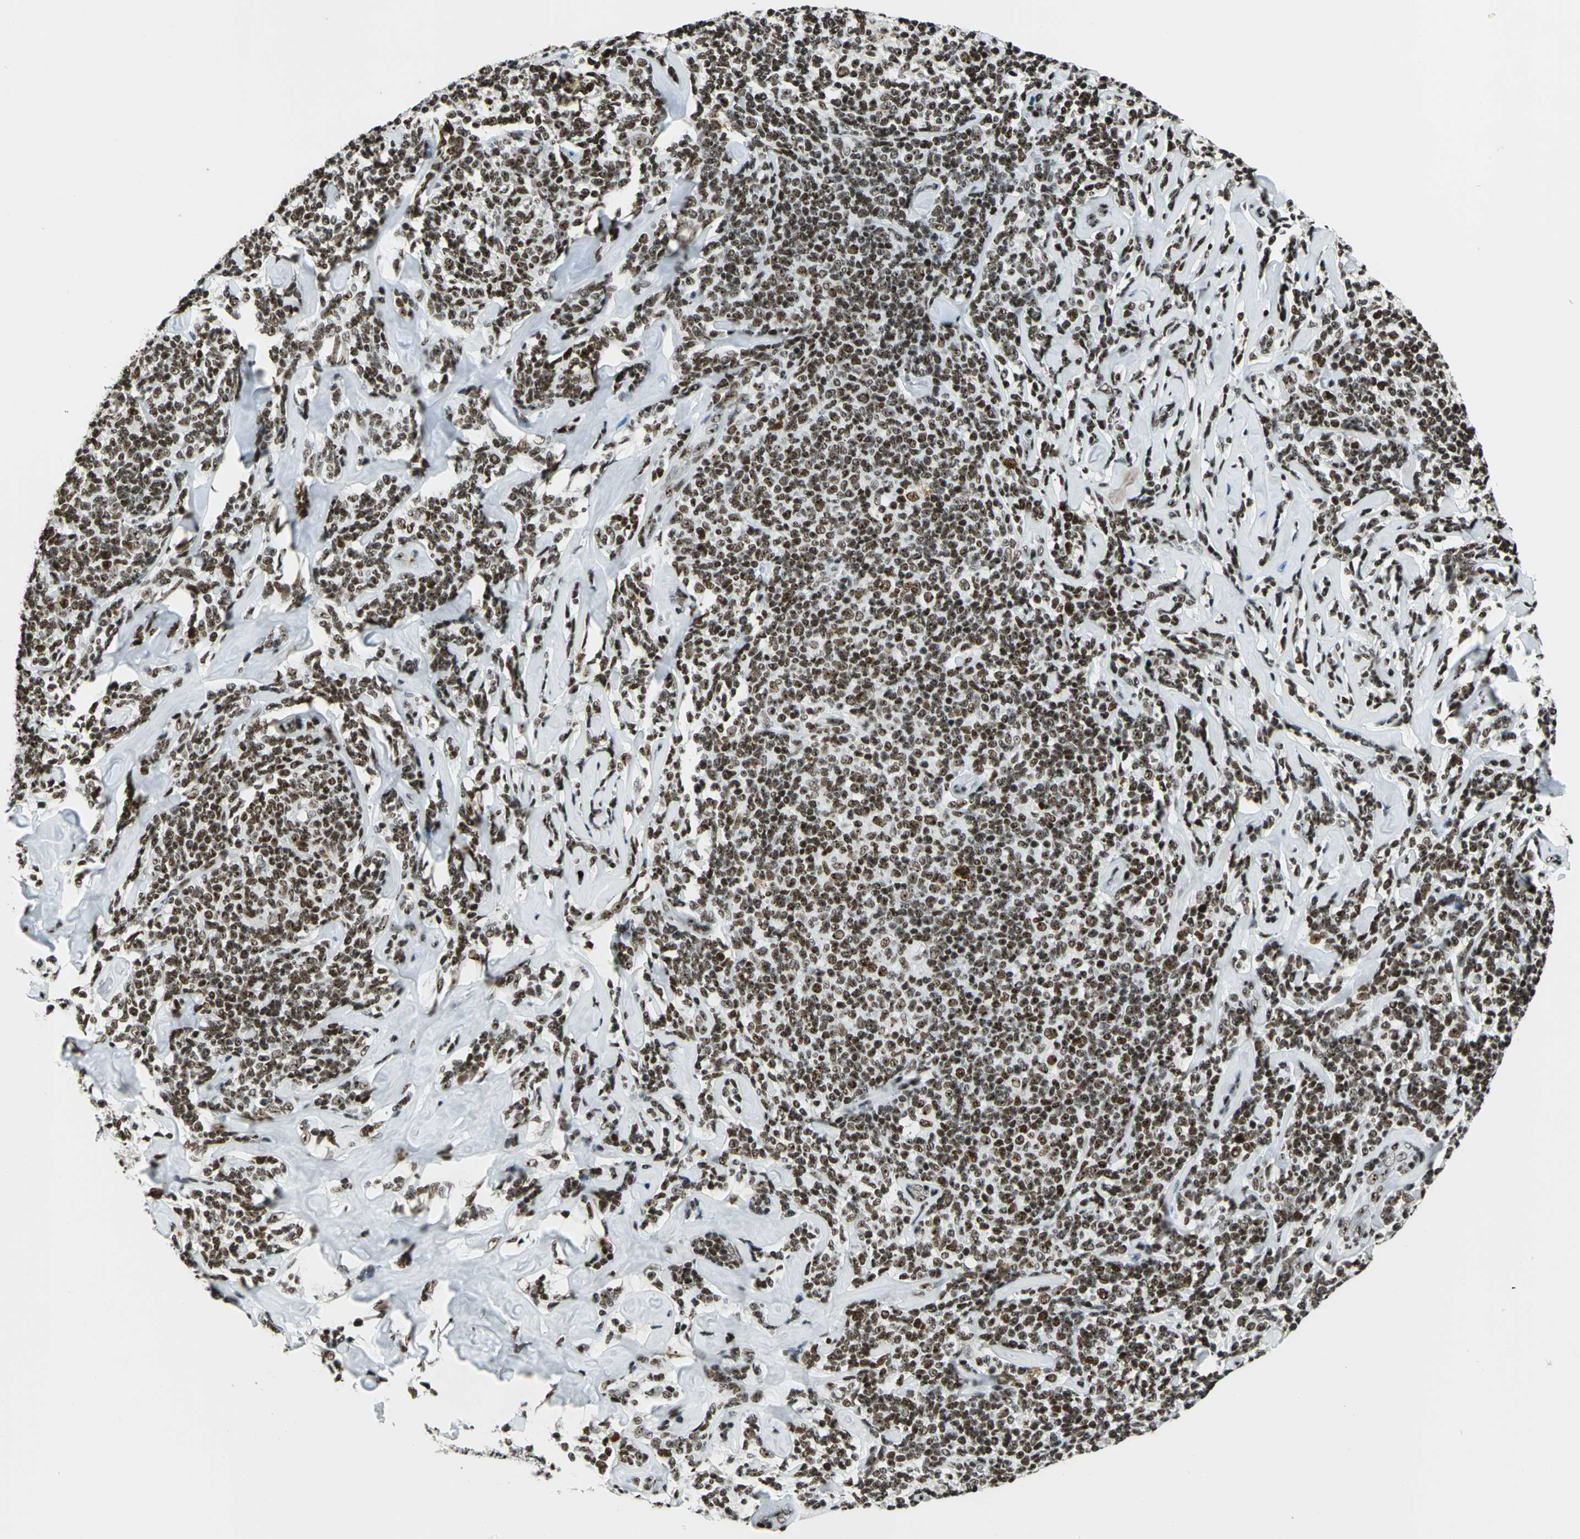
{"staining": {"intensity": "strong", "quantity": ">75%", "location": "nuclear"}, "tissue": "lymphoma", "cell_type": "Tumor cells", "image_type": "cancer", "snomed": [{"axis": "morphology", "description": "Malignant lymphoma, non-Hodgkin's type, Low grade"}, {"axis": "topography", "description": "Lymph node"}], "caption": "Malignant lymphoma, non-Hodgkin's type (low-grade) stained for a protein displays strong nuclear positivity in tumor cells.", "gene": "UBTF", "patient": {"sex": "female", "age": 56}}